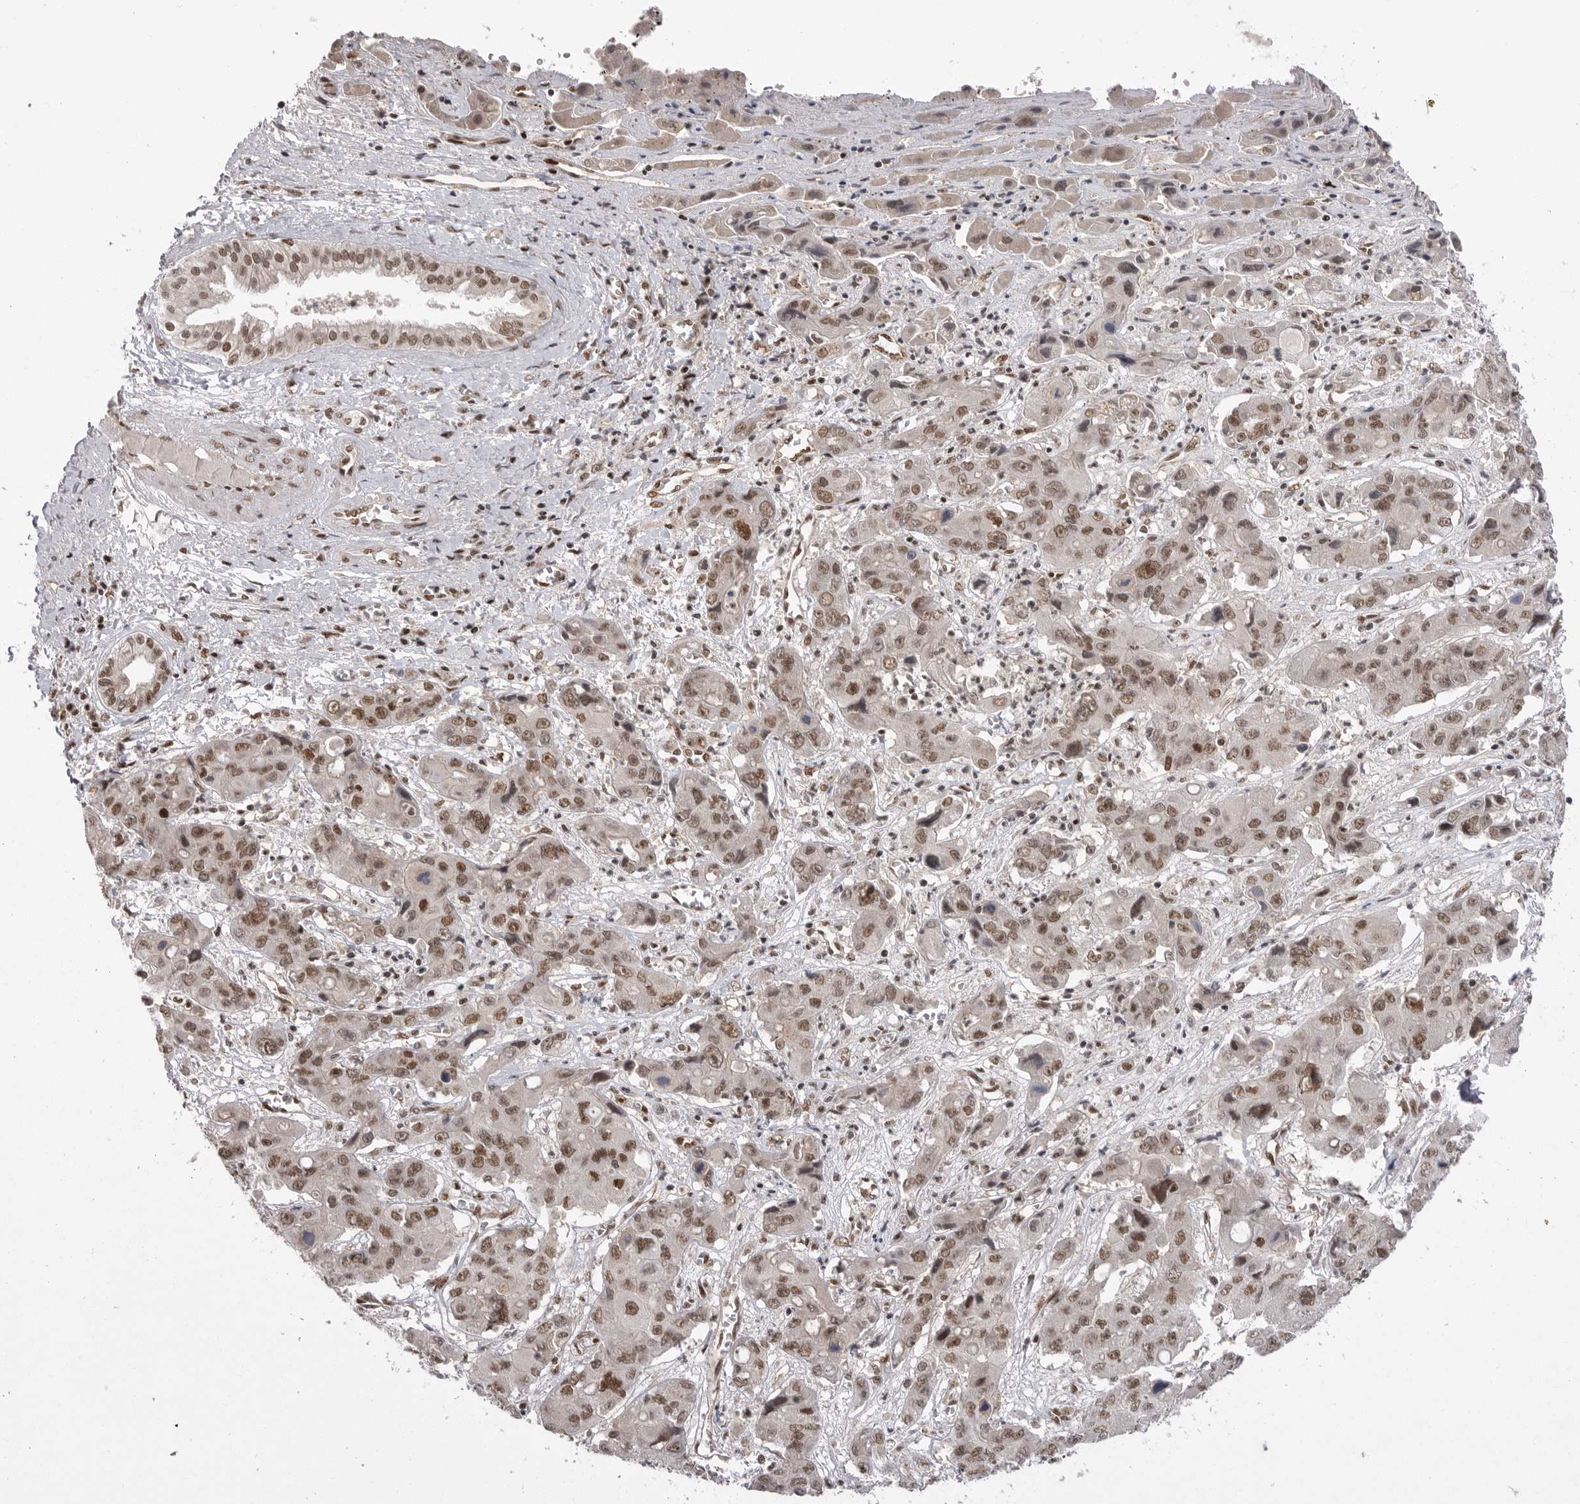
{"staining": {"intensity": "moderate", "quantity": ">75%", "location": "nuclear"}, "tissue": "liver cancer", "cell_type": "Tumor cells", "image_type": "cancer", "snomed": [{"axis": "morphology", "description": "Cholangiocarcinoma"}, {"axis": "topography", "description": "Liver"}], "caption": "Tumor cells demonstrate medium levels of moderate nuclear expression in about >75% of cells in liver cancer (cholangiocarcinoma). (Brightfield microscopy of DAB IHC at high magnification).", "gene": "PPP1R8", "patient": {"sex": "male", "age": 67}}